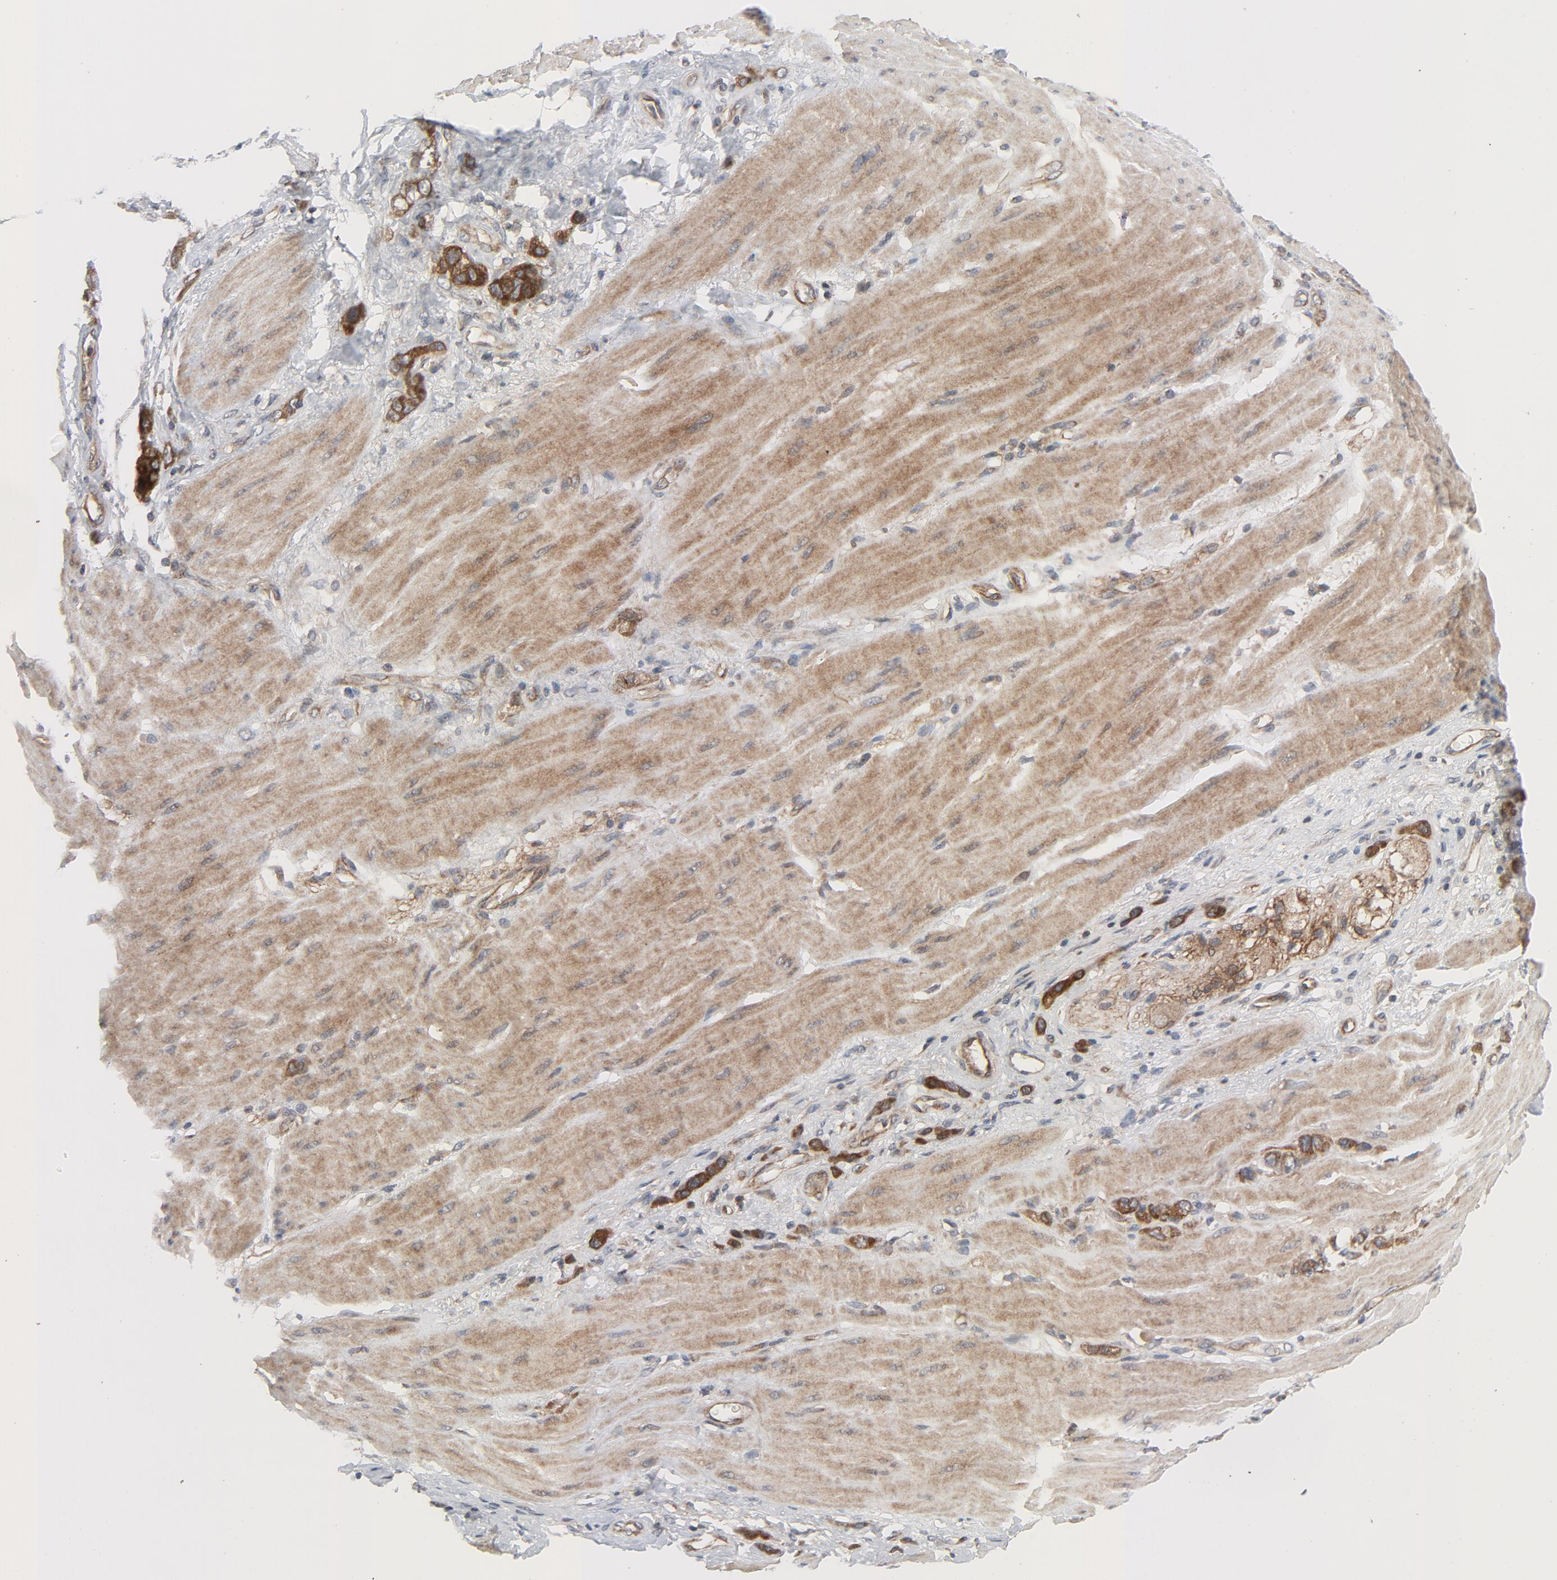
{"staining": {"intensity": "strong", "quantity": ">75%", "location": "cytoplasmic/membranous"}, "tissue": "stomach cancer", "cell_type": "Tumor cells", "image_type": "cancer", "snomed": [{"axis": "morphology", "description": "Normal tissue, NOS"}, {"axis": "morphology", "description": "Adenocarcinoma, NOS"}, {"axis": "topography", "description": "Stomach"}], "caption": "Immunohistochemistry (DAB) staining of adenocarcinoma (stomach) displays strong cytoplasmic/membranous protein expression in approximately >75% of tumor cells. (DAB (3,3'-diaminobenzidine) IHC, brown staining for protein, blue staining for nuclei).", "gene": "TSG101", "patient": {"sex": "male", "age": 82}}